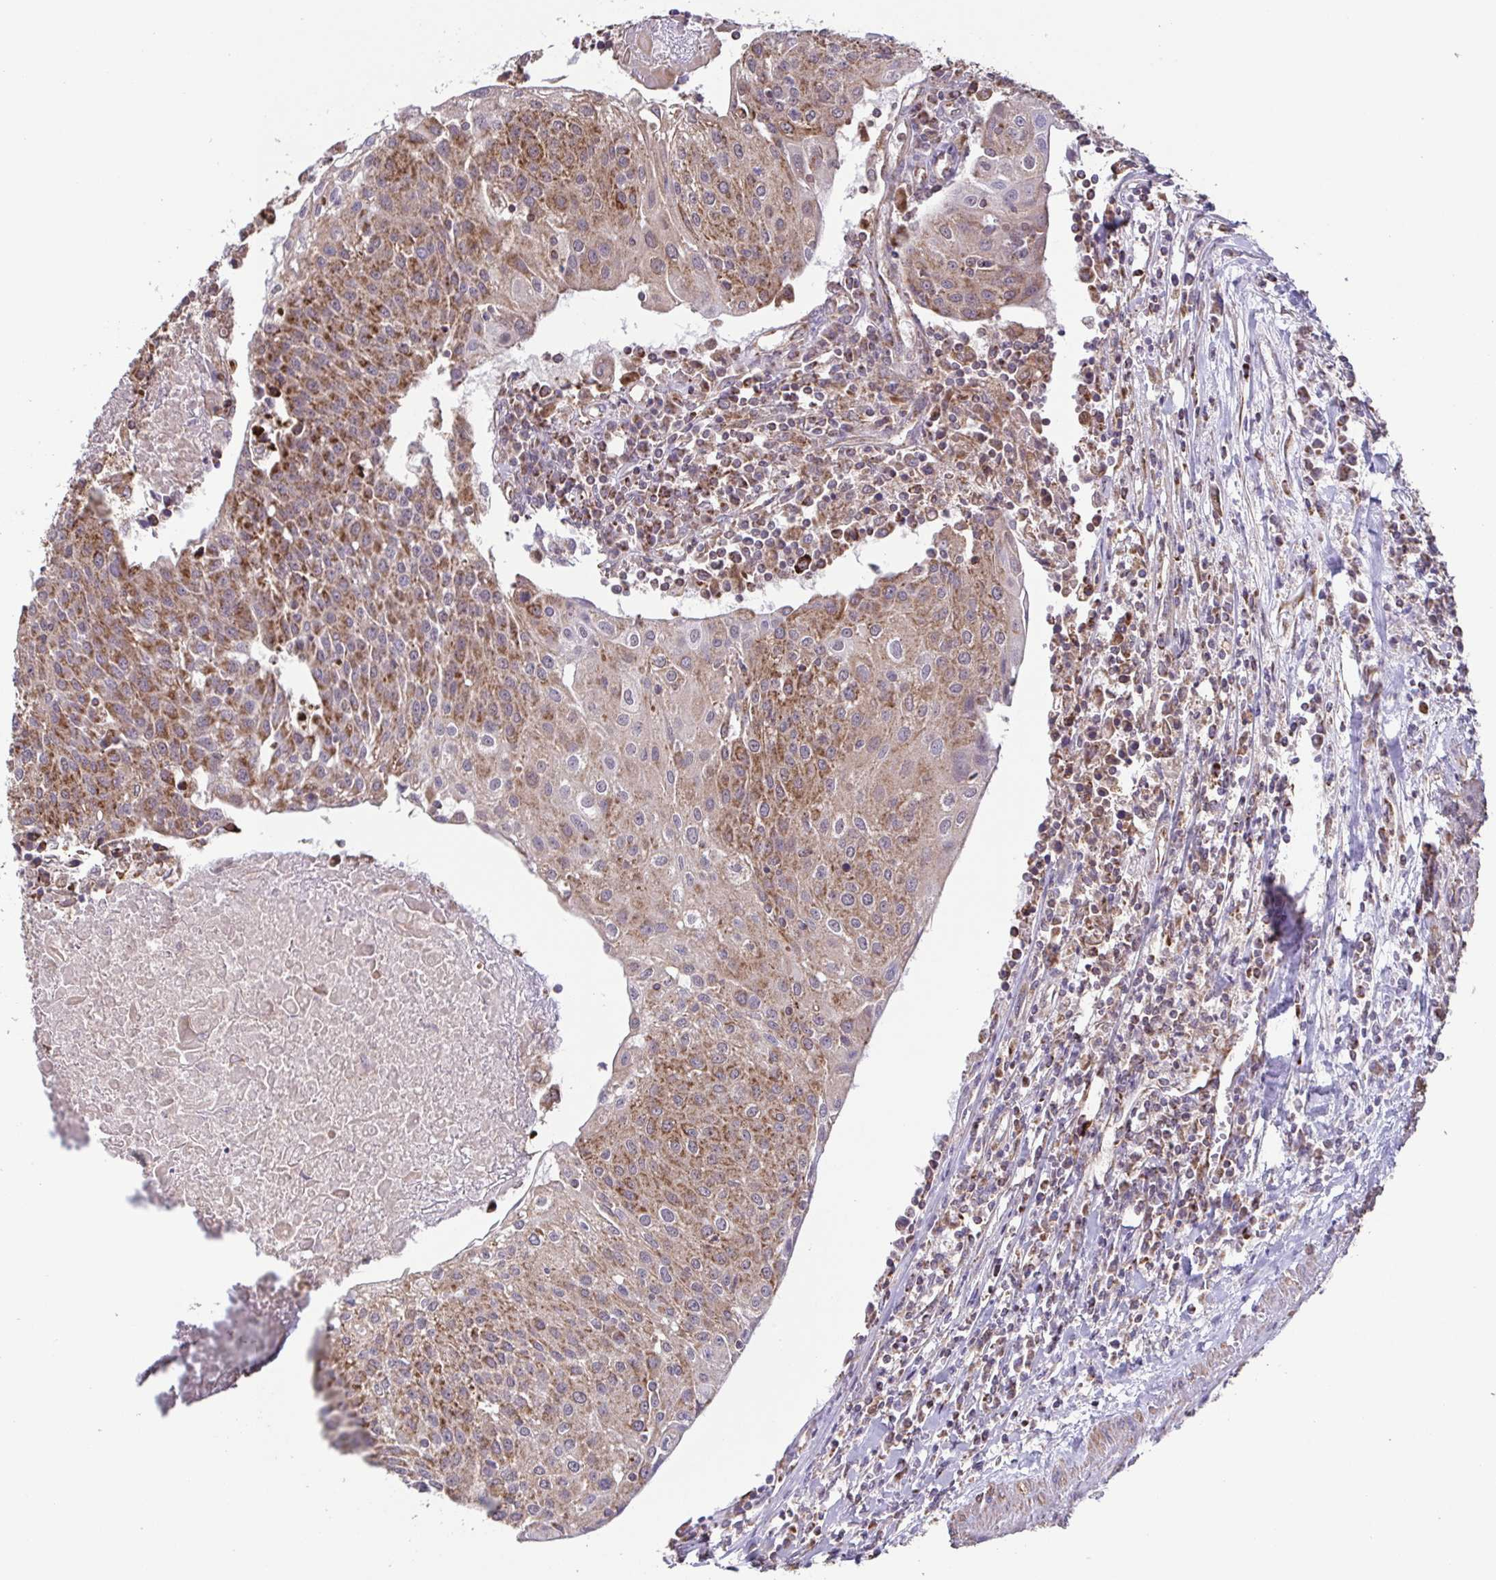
{"staining": {"intensity": "moderate", "quantity": ">75%", "location": "cytoplasmic/membranous"}, "tissue": "urothelial cancer", "cell_type": "Tumor cells", "image_type": "cancer", "snomed": [{"axis": "morphology", "description": "Urothelial carcinoma, High grade"}, {"axis": "topography", "description": "Urinary bladder"}], "caption": "Protein expression analysis of human high-grade urothelial carcinoma reveals moderate cytoplasmic/membranous staining in approximately >75% of tumor cells.", "gene": "DIP2B", "patient": {"sex": "female", "age": 85}}